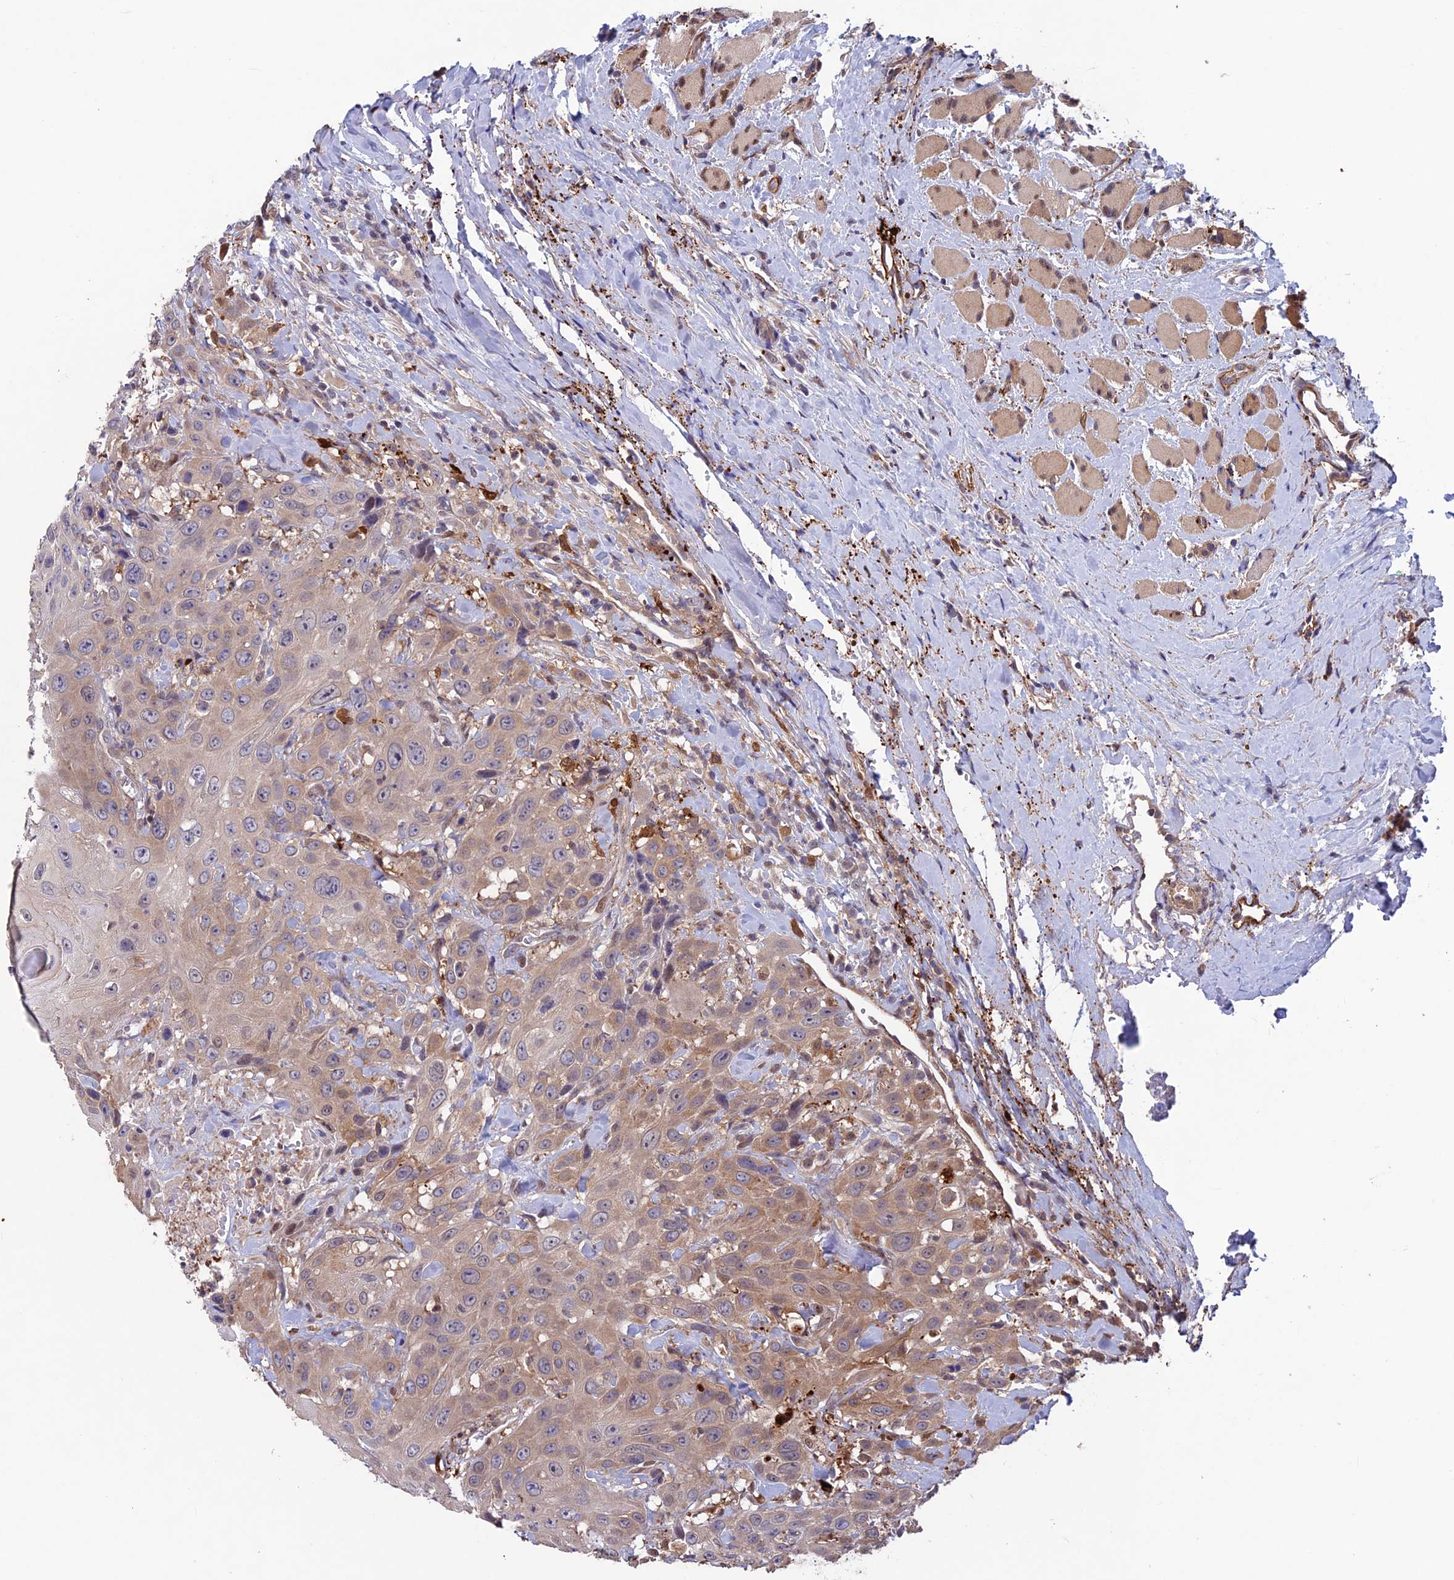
{"staining": {"intensity": "weak", "quantity": "25%-75%", "location": "cytoplasmic/membranous"}, "tissue": "head and neck cancer", "cell_type": "Tumor cells", "image_type": "cancer", "snomed": [{"axis": "morphology", "description": "Squamous cell carcinoma, NOS"}, {"axis": "topography", "description": "Head-Neck"}], "caption": "High-power microscopy captured an IHC photomicrograph of squamous cell carcinoma (head and neck), revealing weak cytoplasmic/membranous expression in about 25%-75% of tumor cells. The staining is performed using DAB brown chromogen to label protein expression. The nuclei are counter-stained blue using hematoxylin.", "gene": "MAST2", "patient": {"sex": "male", "age": 81}}